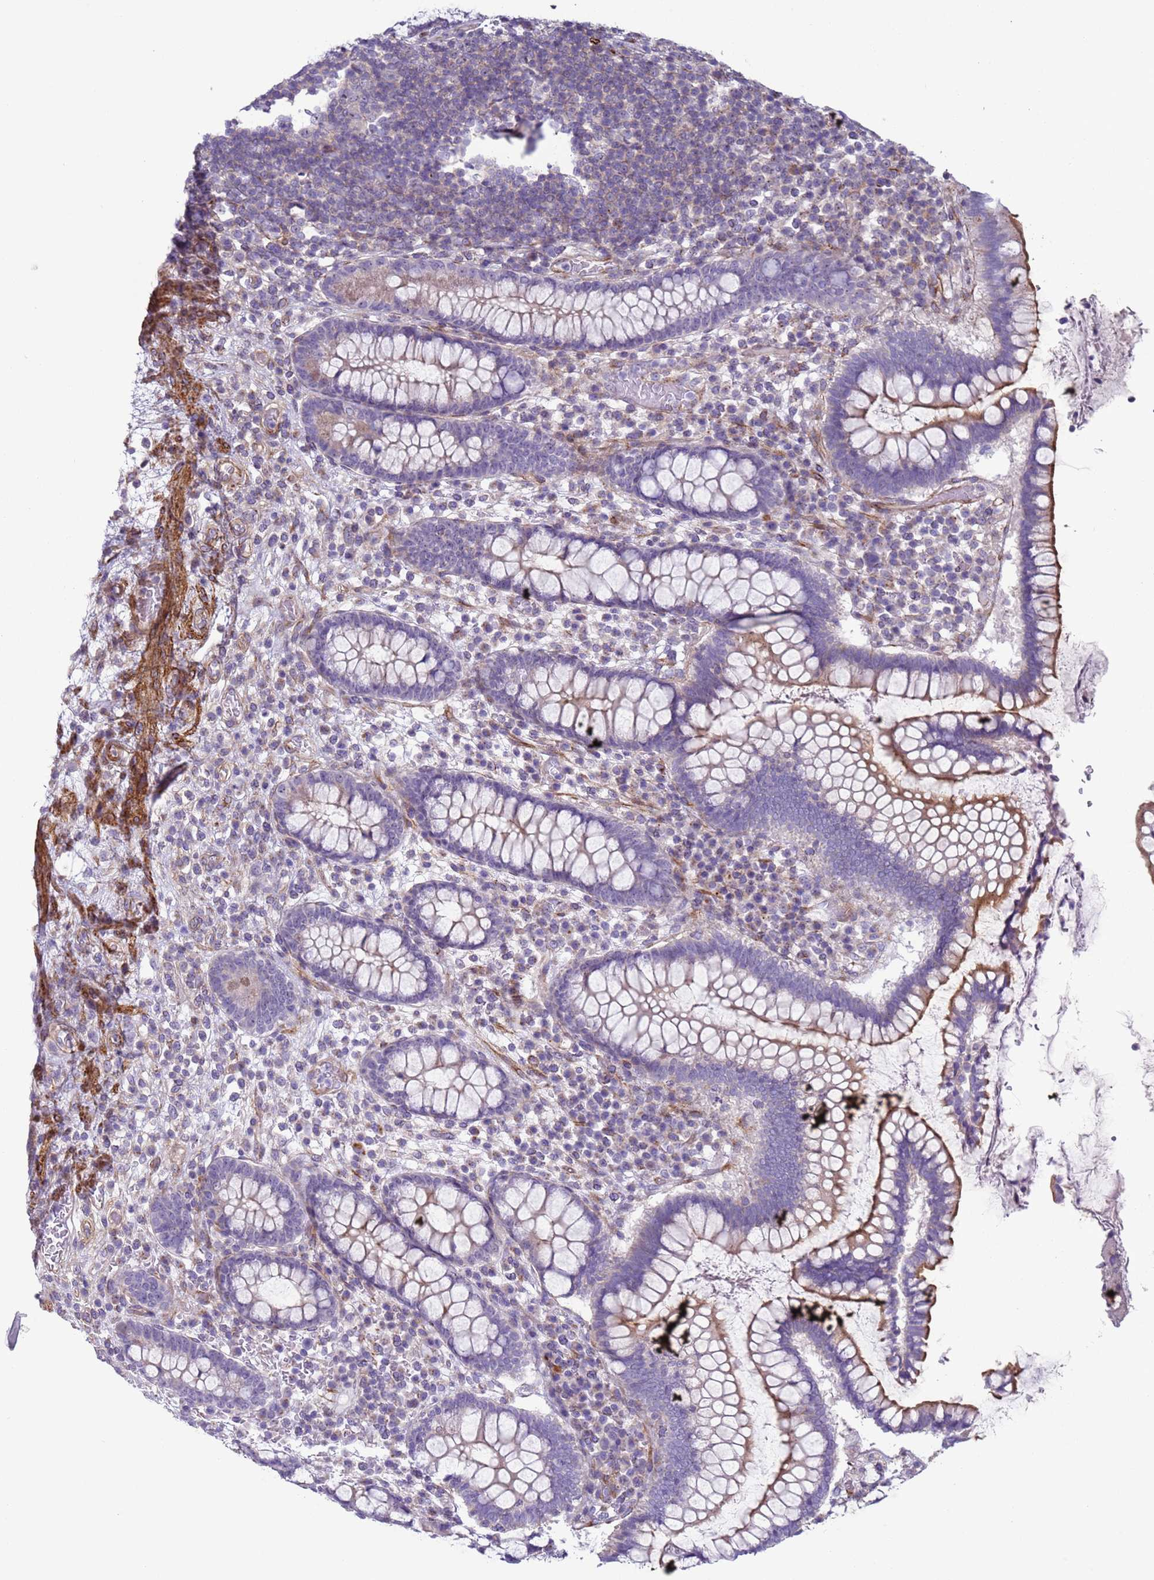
{"staining": {"intensity": "weak", "quantity": ">75%", "location": "cytoplasmic/membranous"}, "tissue": "colon", "cell_type": "Endothelial cells", "image_type": "normal", "snomed": [{"axis": "morphology", "description": "Normal tissue, NOS"}, {"axis": "topography", "description": "Colon"}], "caption": "Immunohistochemical staining of normal colon shows >75% levels of weak cytoplasmic/membranous protein positivity in about >75% of endothelial cells.", "gene": "HEATR1", "patient": {"sex": "female", "age": 79}}